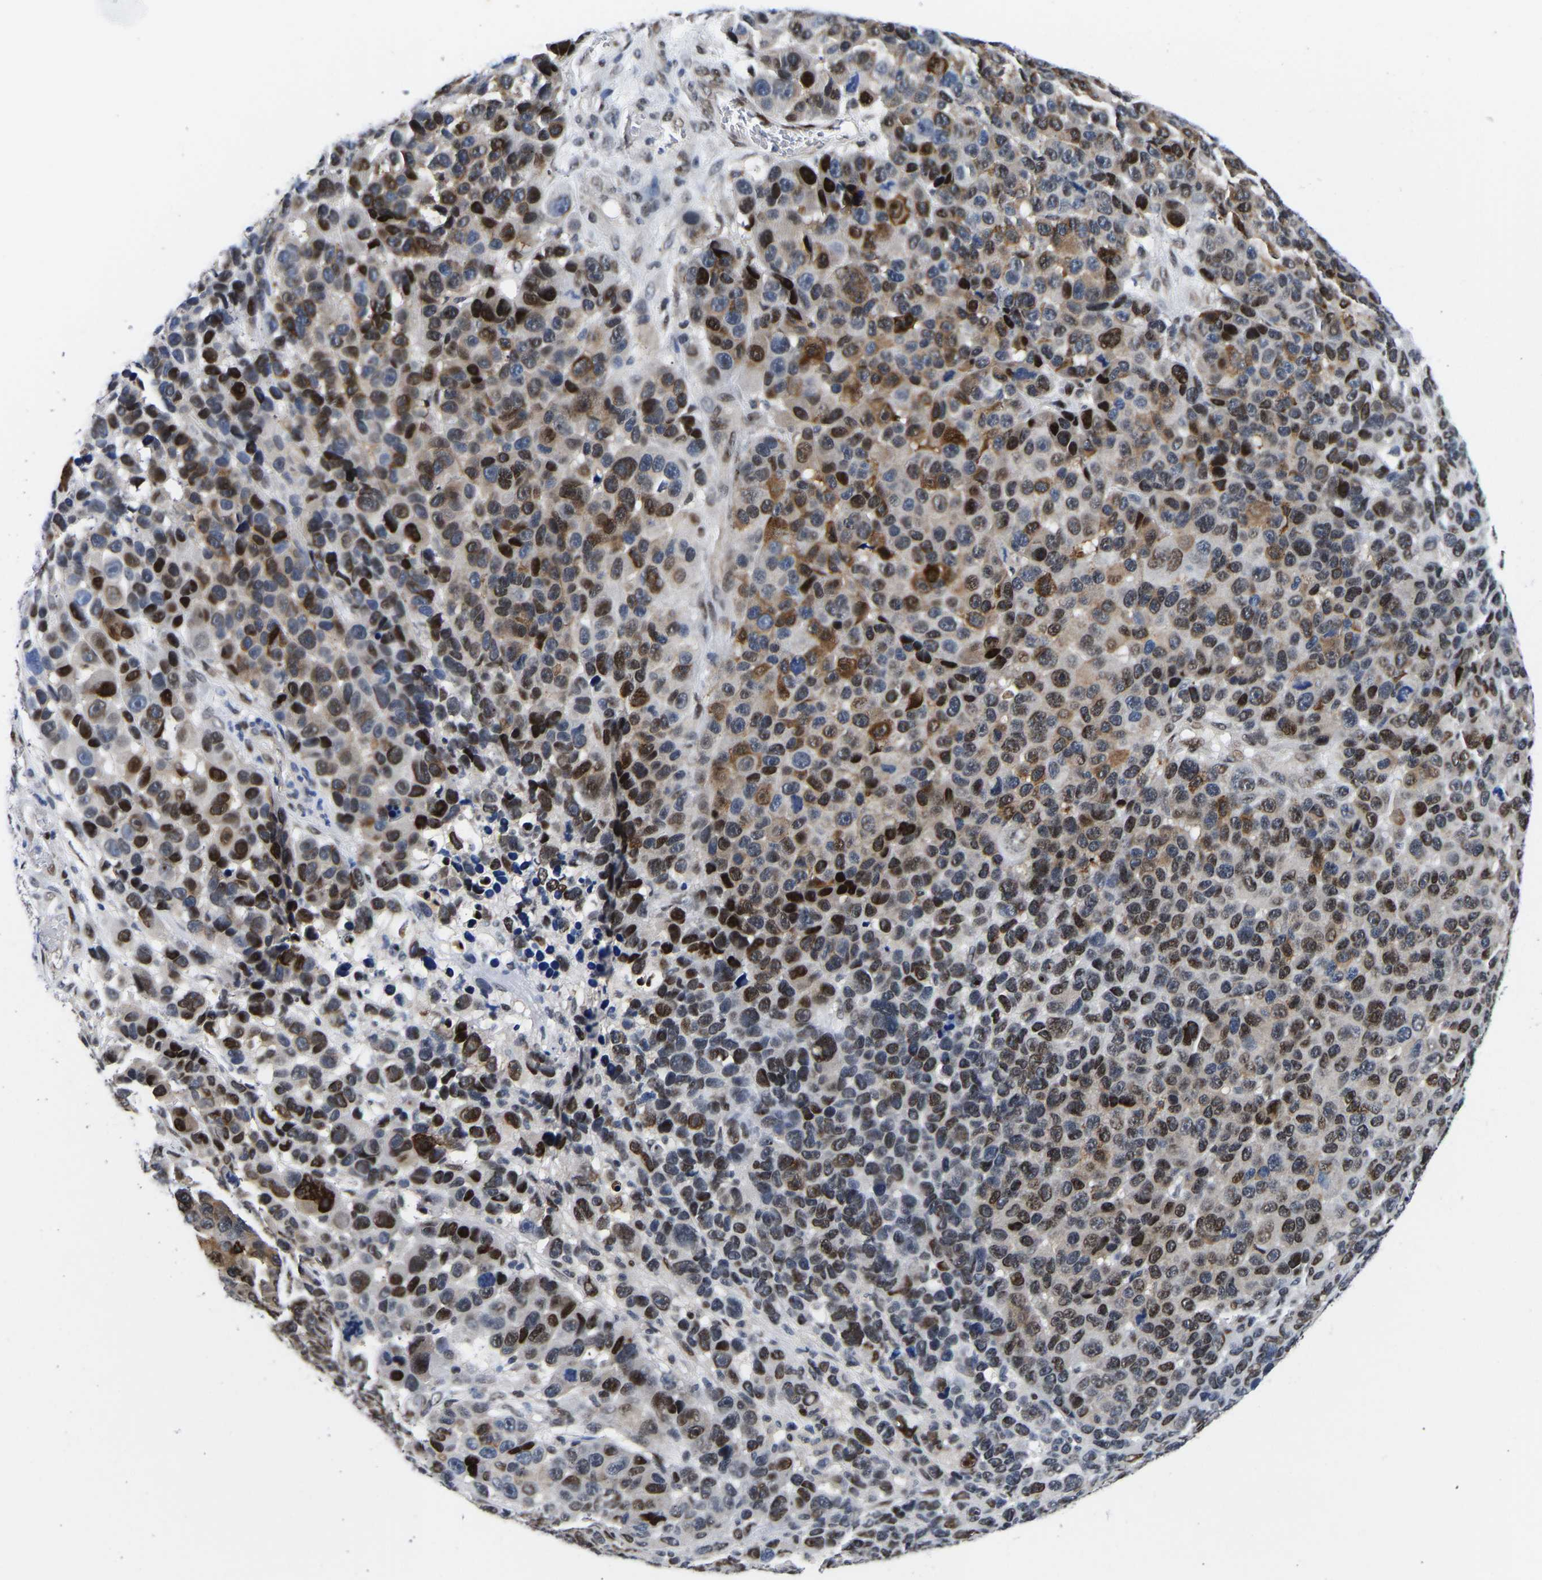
{"staining": {"intensity": "strong", "quantity": "25%-75%", "location": "nuclear"}, "tissue": "melanoma", "cell_type": "Tumor cells", "image_type": "cancer", "snomed": [{"axis": "morphology", "description": "Malignant melanoma, NOS"}, {"axis": "topography", "description": "Skin"}], "caption": "An image of human melanoma stained for a protein shows strong nuclear brown staining in tumor cells. (Stains: DAB in brown, nuclei in blue, Microscopy: brightfield microscopy at high magnification).", "gene": "PTRHD1", "patient": {"sex": "male", "age": 53}}